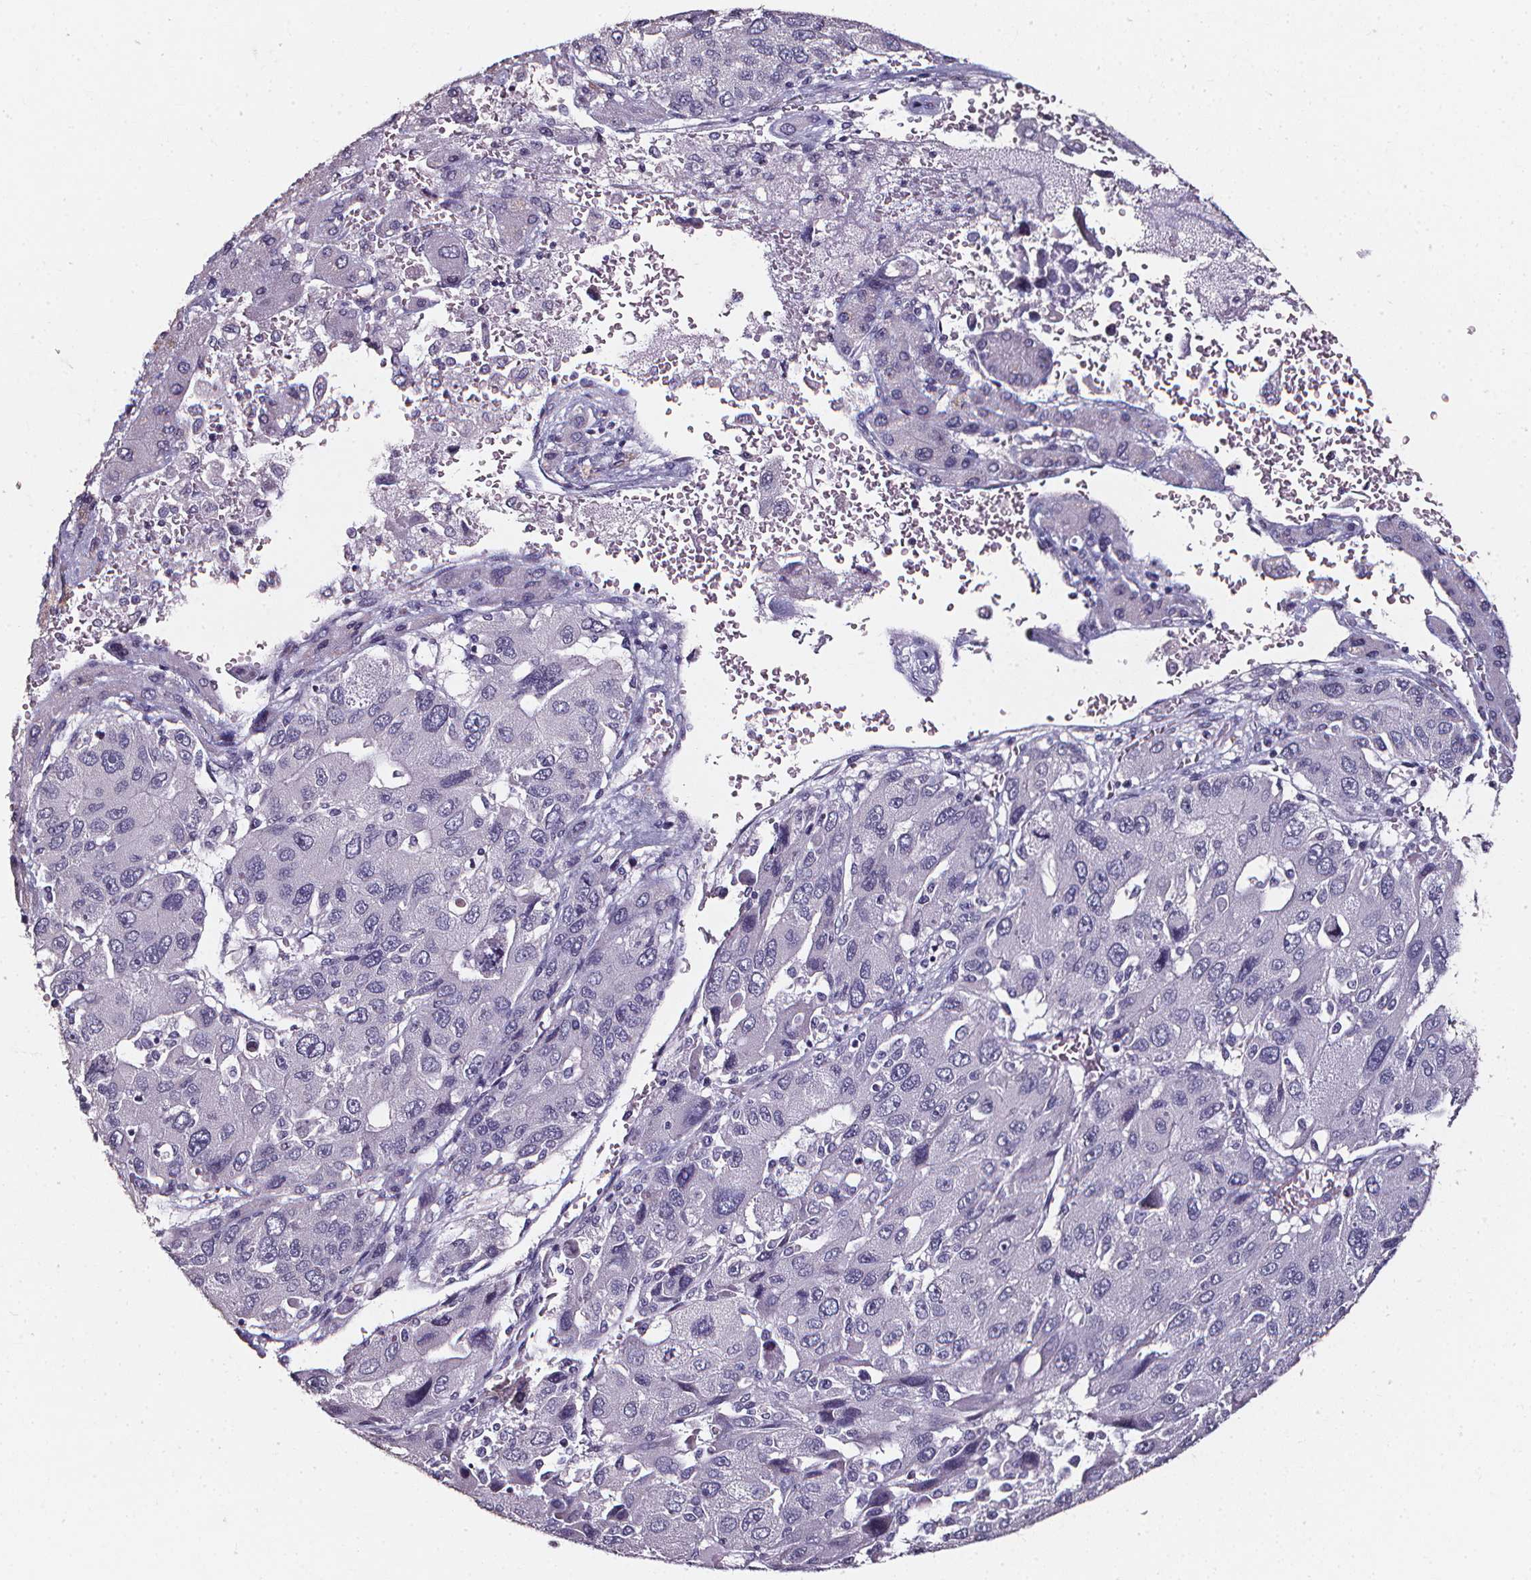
{"staining": {"intensity": "negative", "quantity": "none", "location": "none"}, "tissue": "liver cancer", "cell_type": "Tumor cells", "image_type": "cancer", "snomed": [{"axis": "morphology", "description": "Carcinoma, Hepatocellular, NOS"}, {"axis": "topography", "description": "Liver"}], "caption": "Human liver cancer stained for a protein using immunohistochemistry (IHC) displays no expression in tumor cells.", "gene": "DEFA5", "patient": {"sex": "female", "age": 41}}